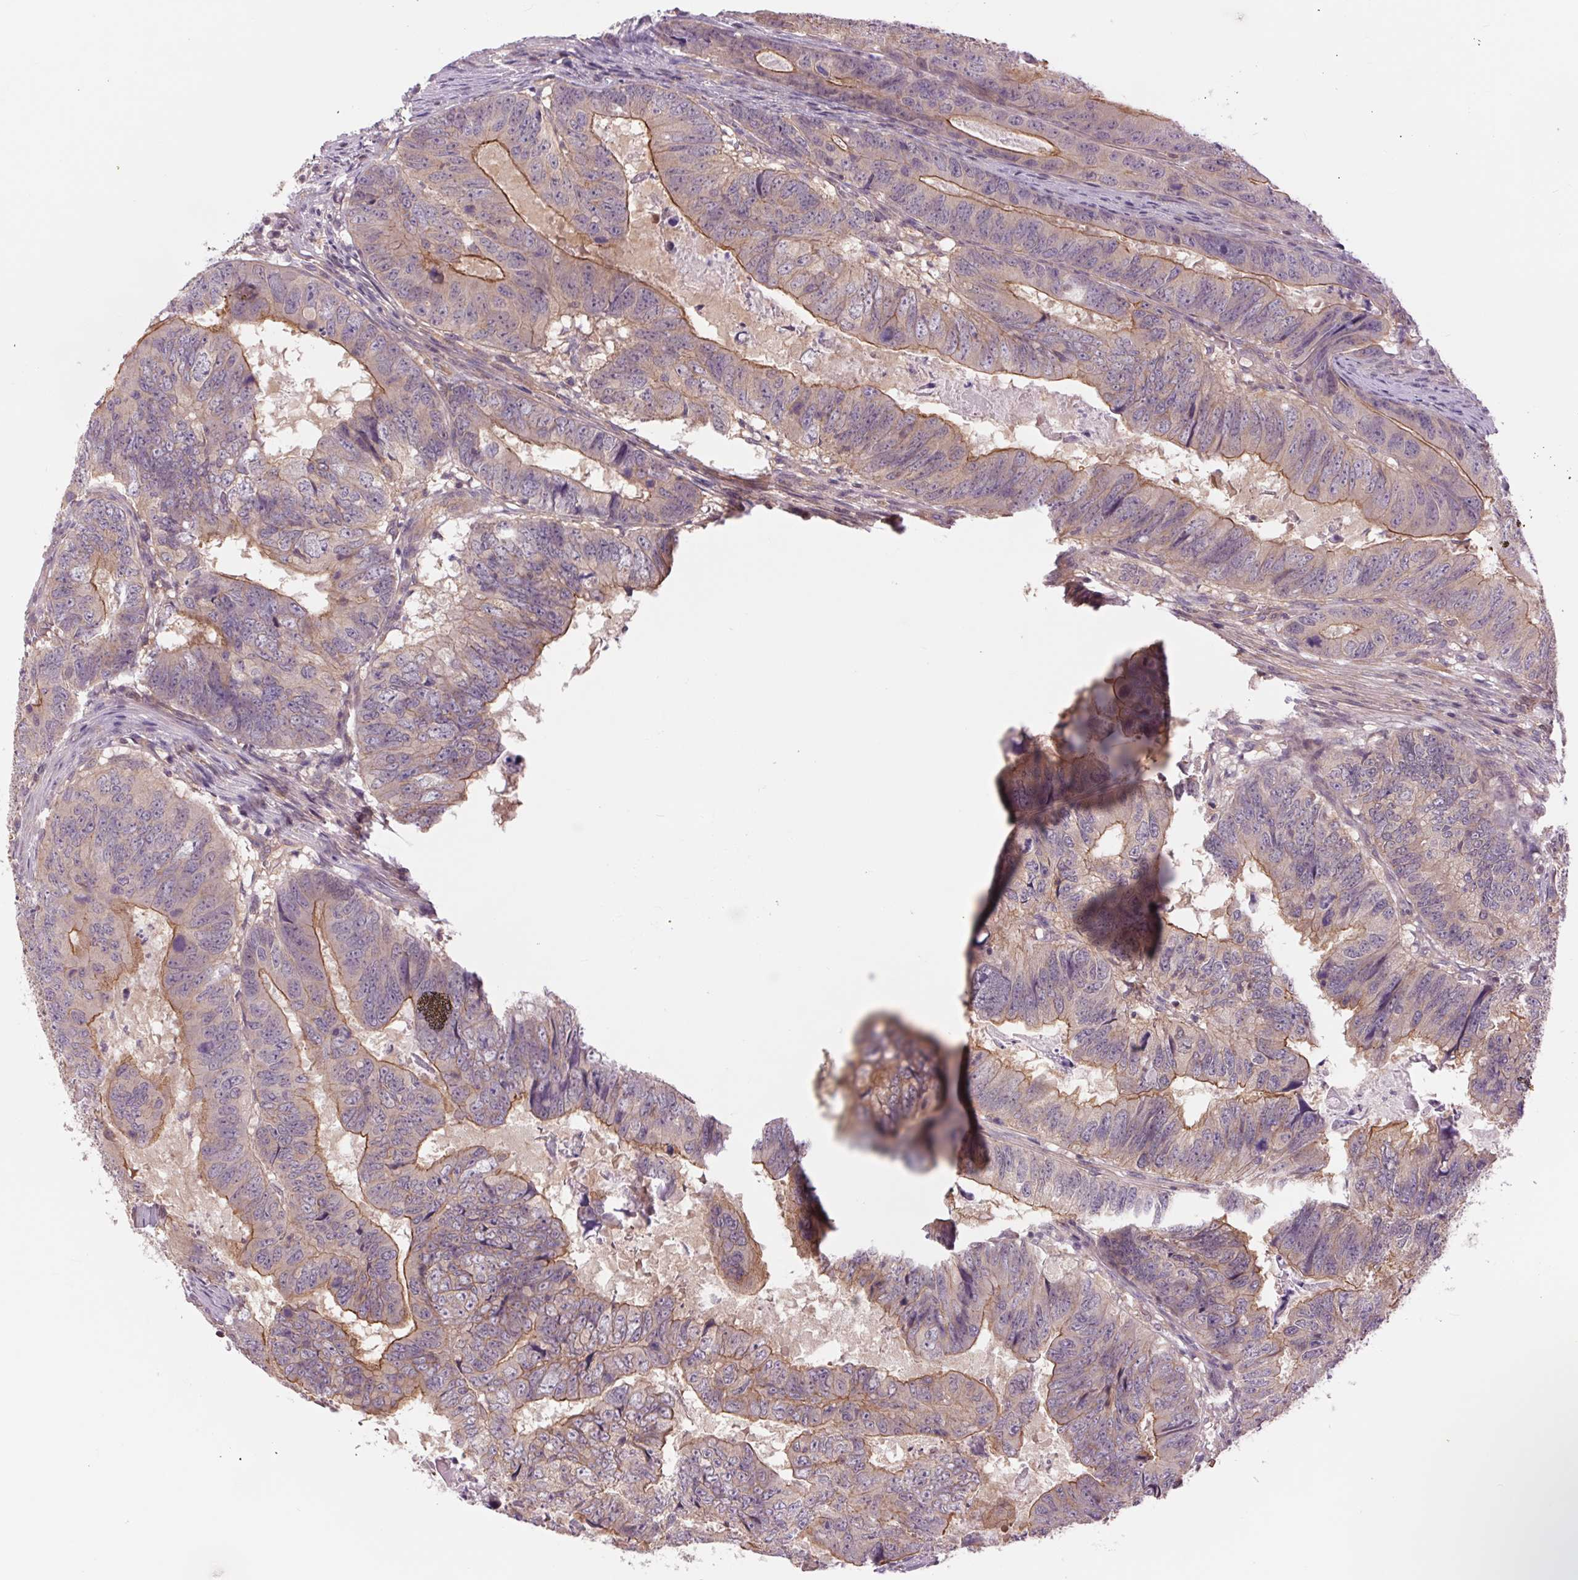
{"staining": {"intensity": "moderate", "quantity": "<25%", "location": "cytoplasmic/membranous"}, "tissue": "colorectal cancer", "cell_type": "Tumor cells", "image_type": "cancer", "snomed": [{"axis": "morphology", "description": "Adenocarcinoma, NOS"}, {"axis": "topography", "description": "Colon"}], "caption": "Human colorectal adenocarcinoma stained with a protein marker exhibits moderate staining in tumor cells.", "gene": "SH3RF2", "patient": {"sex": "male", "age": 79}}